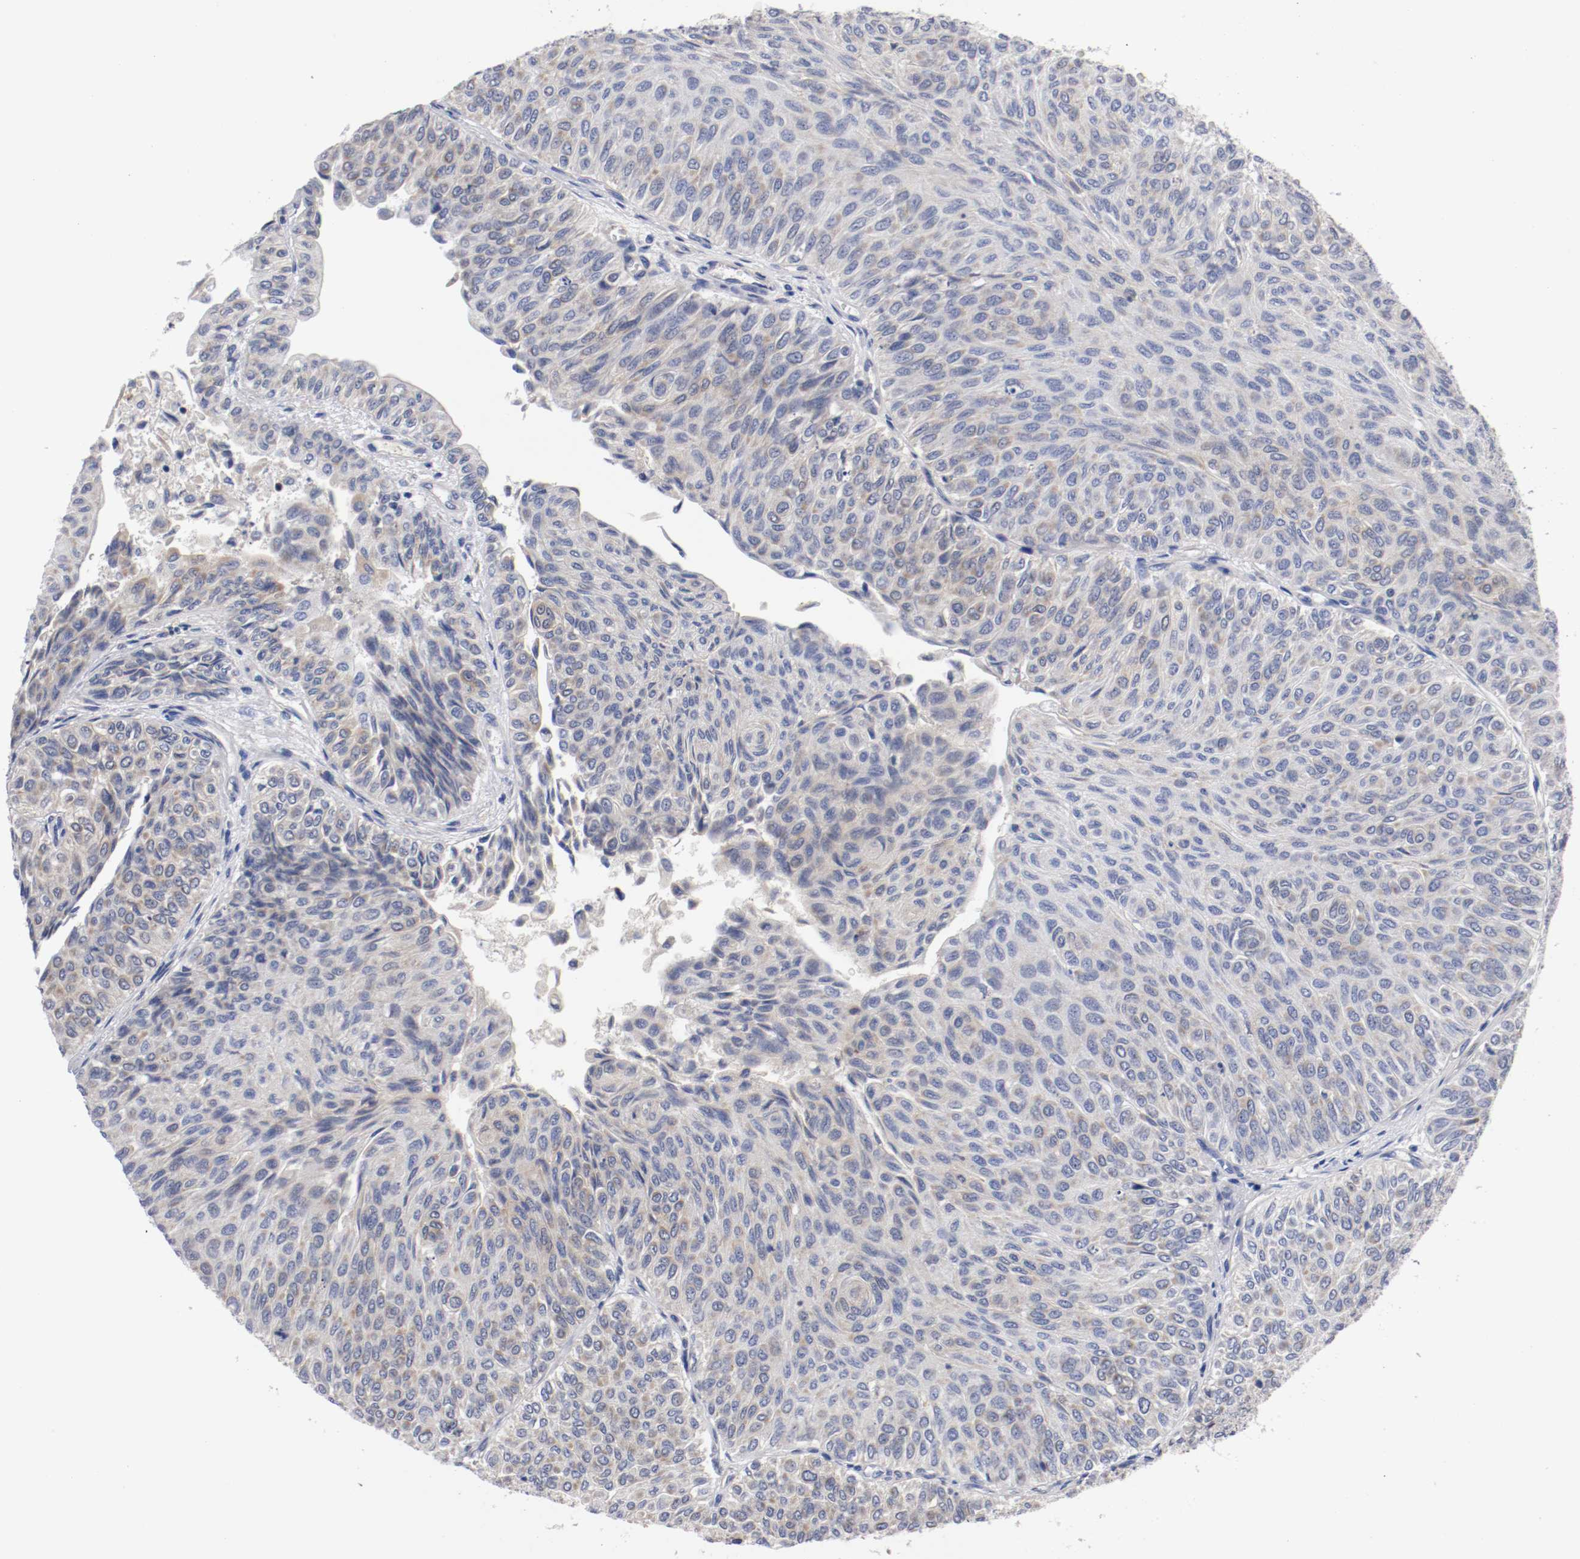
{"staining": {"intensity": "weak", "quantity": "<25%", "location": "cytoplasmic/membranous"}, "tissue": "urothelial cancer", "cell_type": "Tumor cells", "image_type": "cancer", "snomed": [{"axis": "morphology", "description": "Urothelial carcinoma, Low grade"}, {"axis": "topography", "description": "Urinary bladder"}], "caption": "A histopathology image of human low-grade urothelial carcinoma is negative for staining in tumor cells.", "gene": "PCSK6", "patient": {"sex": "male", "age": 78}}